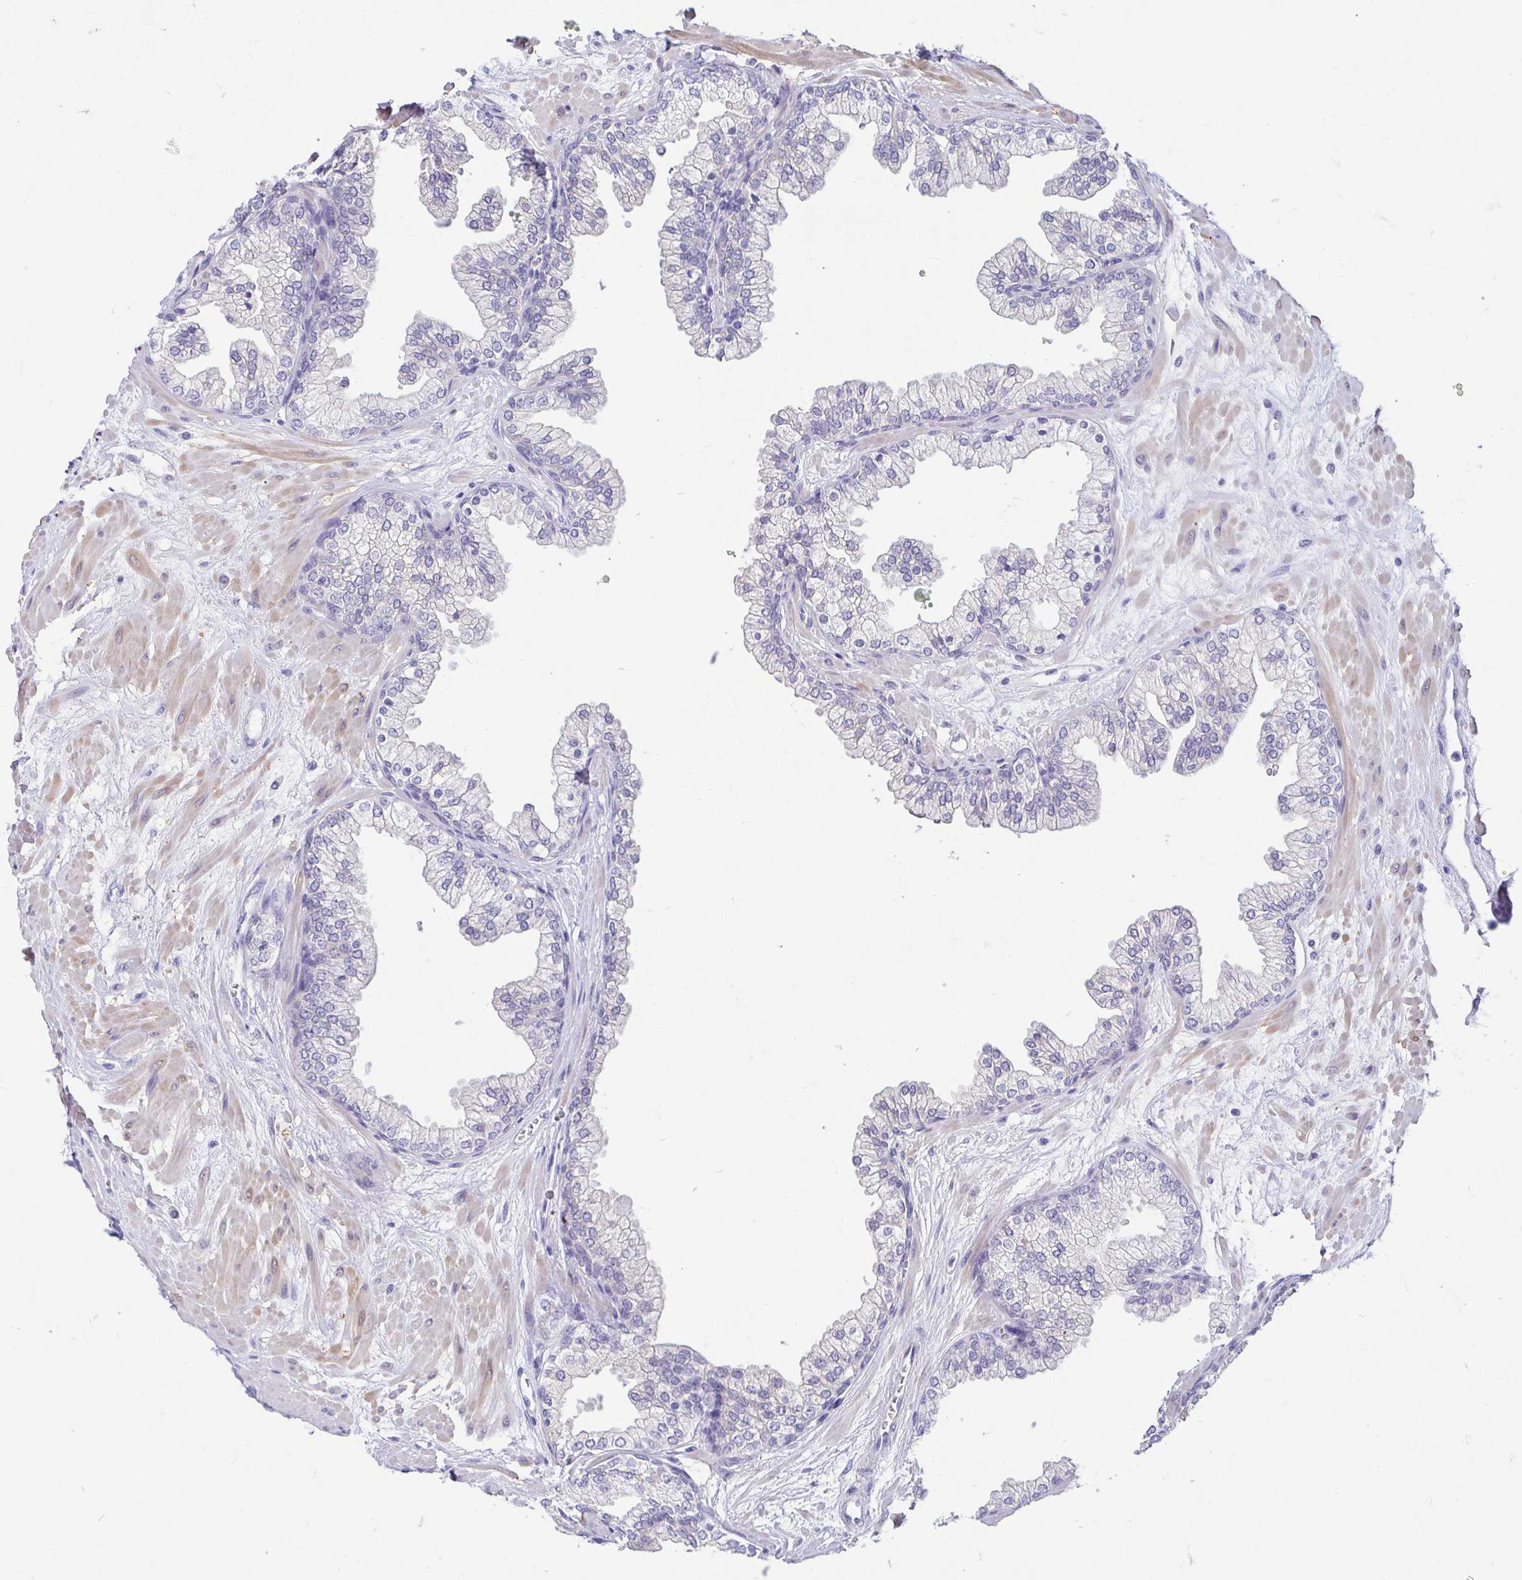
{"staining": {"intensity": "negative", "quantity": "none", "location": "none"}, "tissue": "prostate", "cell_type": "Glandular cells", "image_type": "normal", "snomed": [{"axis": "morphology", "description": "Normal tissue, NOS"}, {"axis": "topography", "description": "Prostate"}, {"axis": "topography", "description": "Peripheral nerve tissue"}], "caption": "IHC histopathology image of benign prostate stained for a protein (brown), which exhibits no expression in glandular cells. Nuclei are stained in blue.", "gene": "FABP3", "patient": {"sex": "male", "age": 61}}